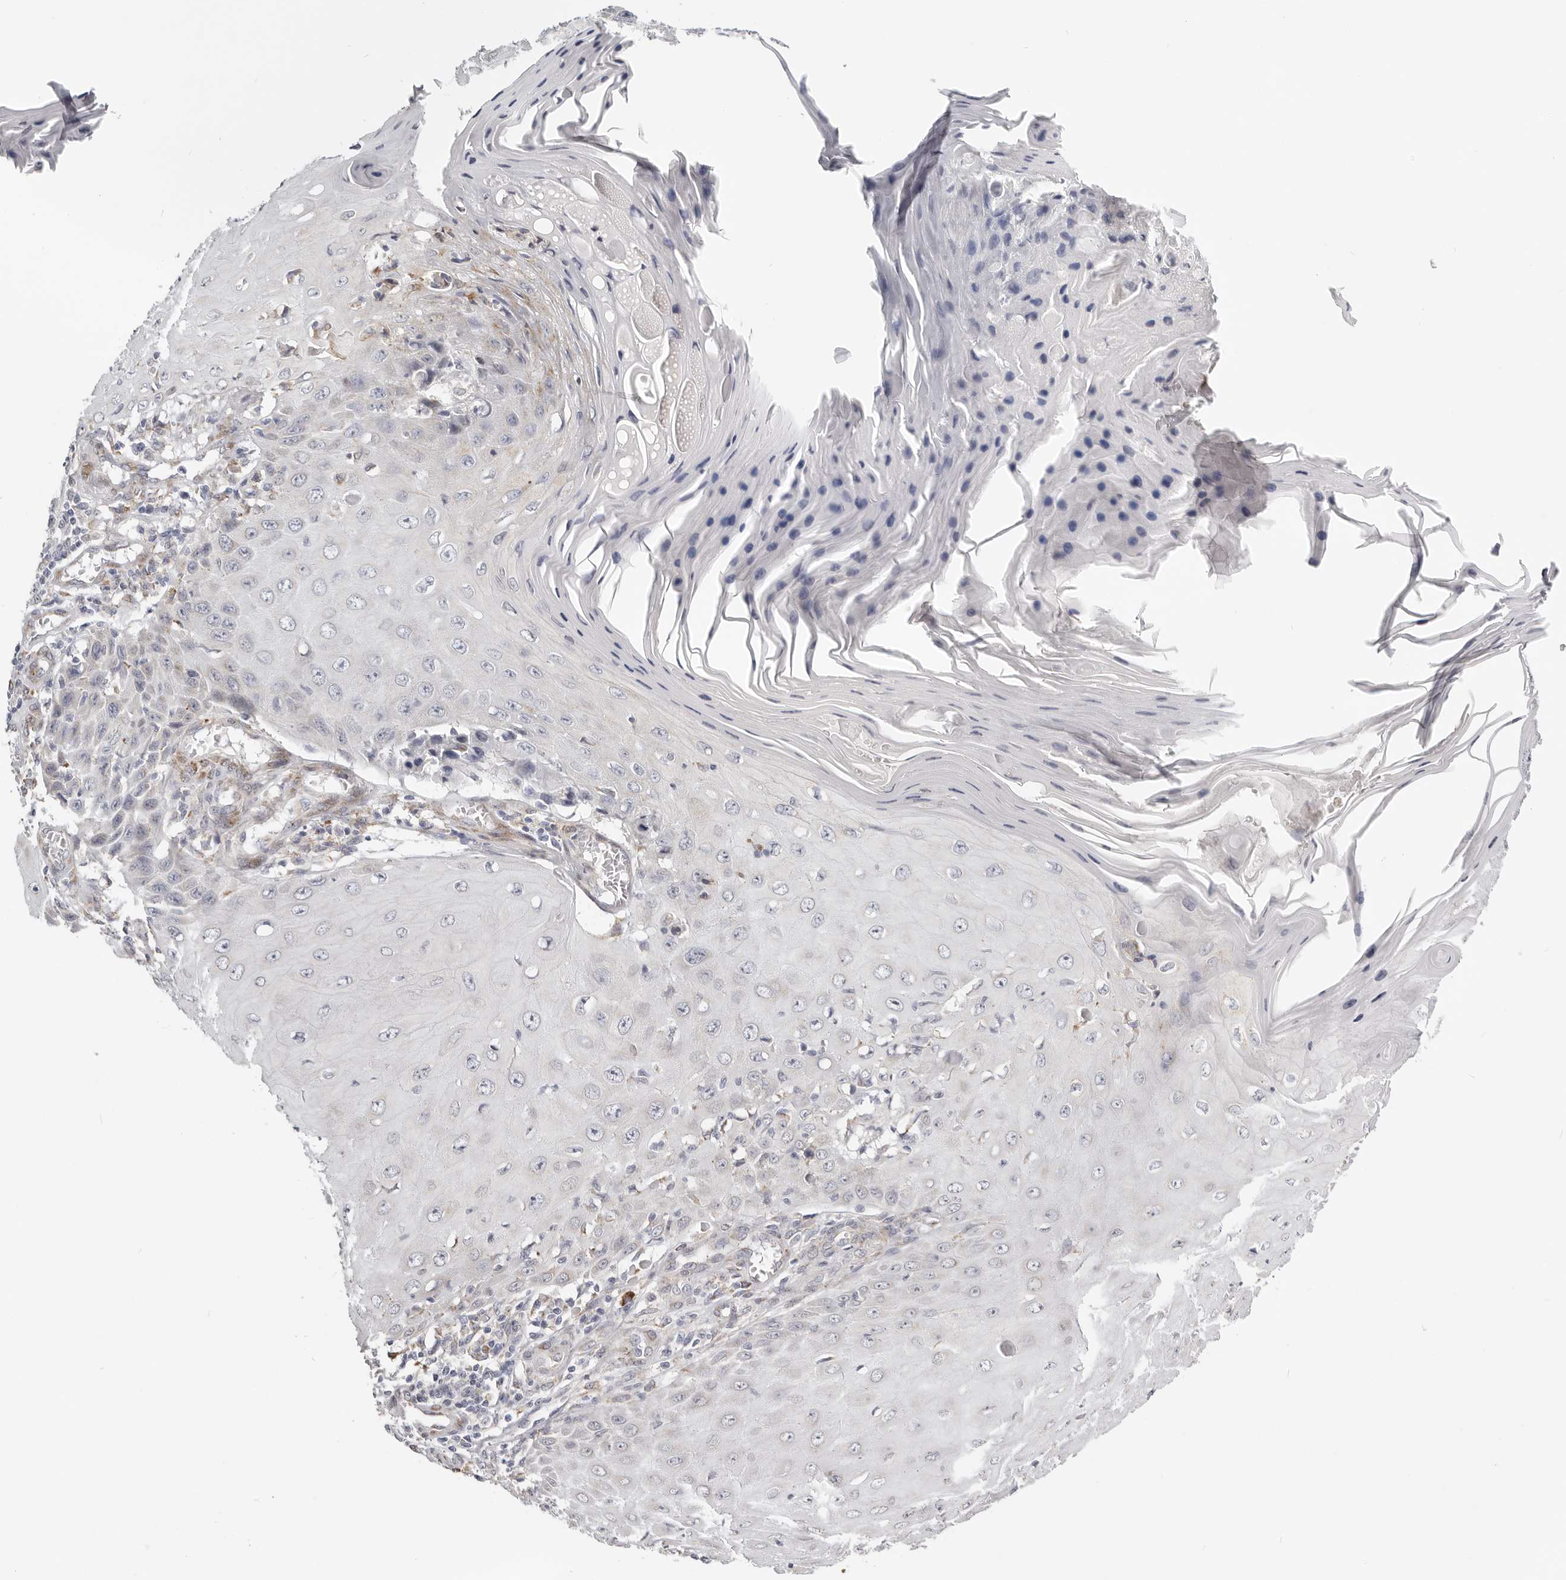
{"staining": {"intensity": "negative", "quantity": "none", "location": "none"}, "tissue": "skin cancer", "cell_type": "Tumor cells", "image_type": "cancer", "snomed": [{"axis": "morphology", "description": "Squamous cell carcinoma, NOS"}, {"axis": "topography", "description": "Skin"}], "caption": "High magnification brightfield microscopy of squamous cell carcinoma (skin) stained with DAB (3,3'-diaminobenzidine) (brown) and counterstained with hematoxylin (blue): tumor cells show no significant staining.", "gene": "IL32", "patient": {"sex": "female", "age": 73}}